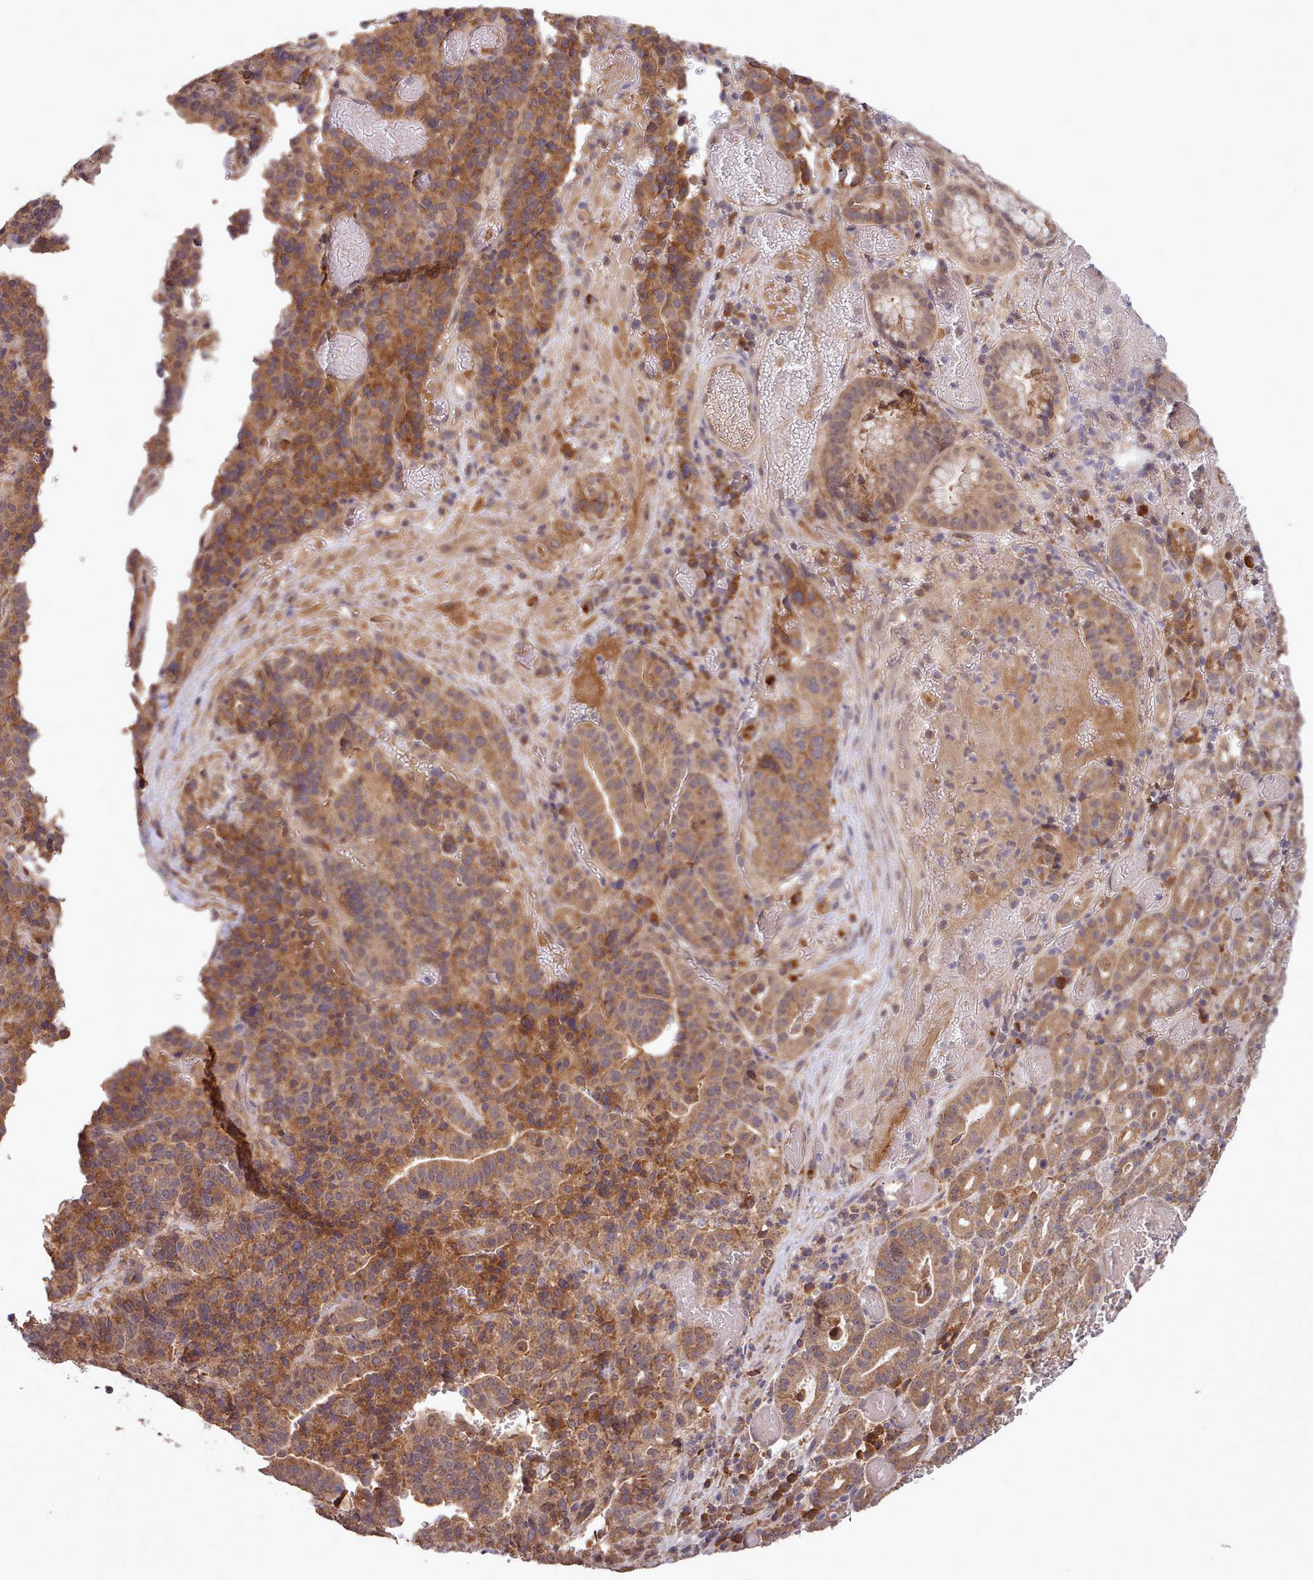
{"staining": {"intensity": "moderate", "quantity": ">75%", "location": "cytoplasmic/membranous"}, "tissue": "stomach cancer", "cell_type": "Tumor cells", "image_type": "cancer", "snomed": [{"axis": "morphology", "description": "Adenocarcinoma, NOS"}, {"axis": "topography", "description": "Stomach"}], "caption": "Immunohistochemical staining of human stomach cancer (adenocarcinoma) shows moderate cytoplasmic/membranous protein expression in about >75% of tumor cells.", "gene": "PIP4P1", "patient": {"sex": "male", "age": 48}}